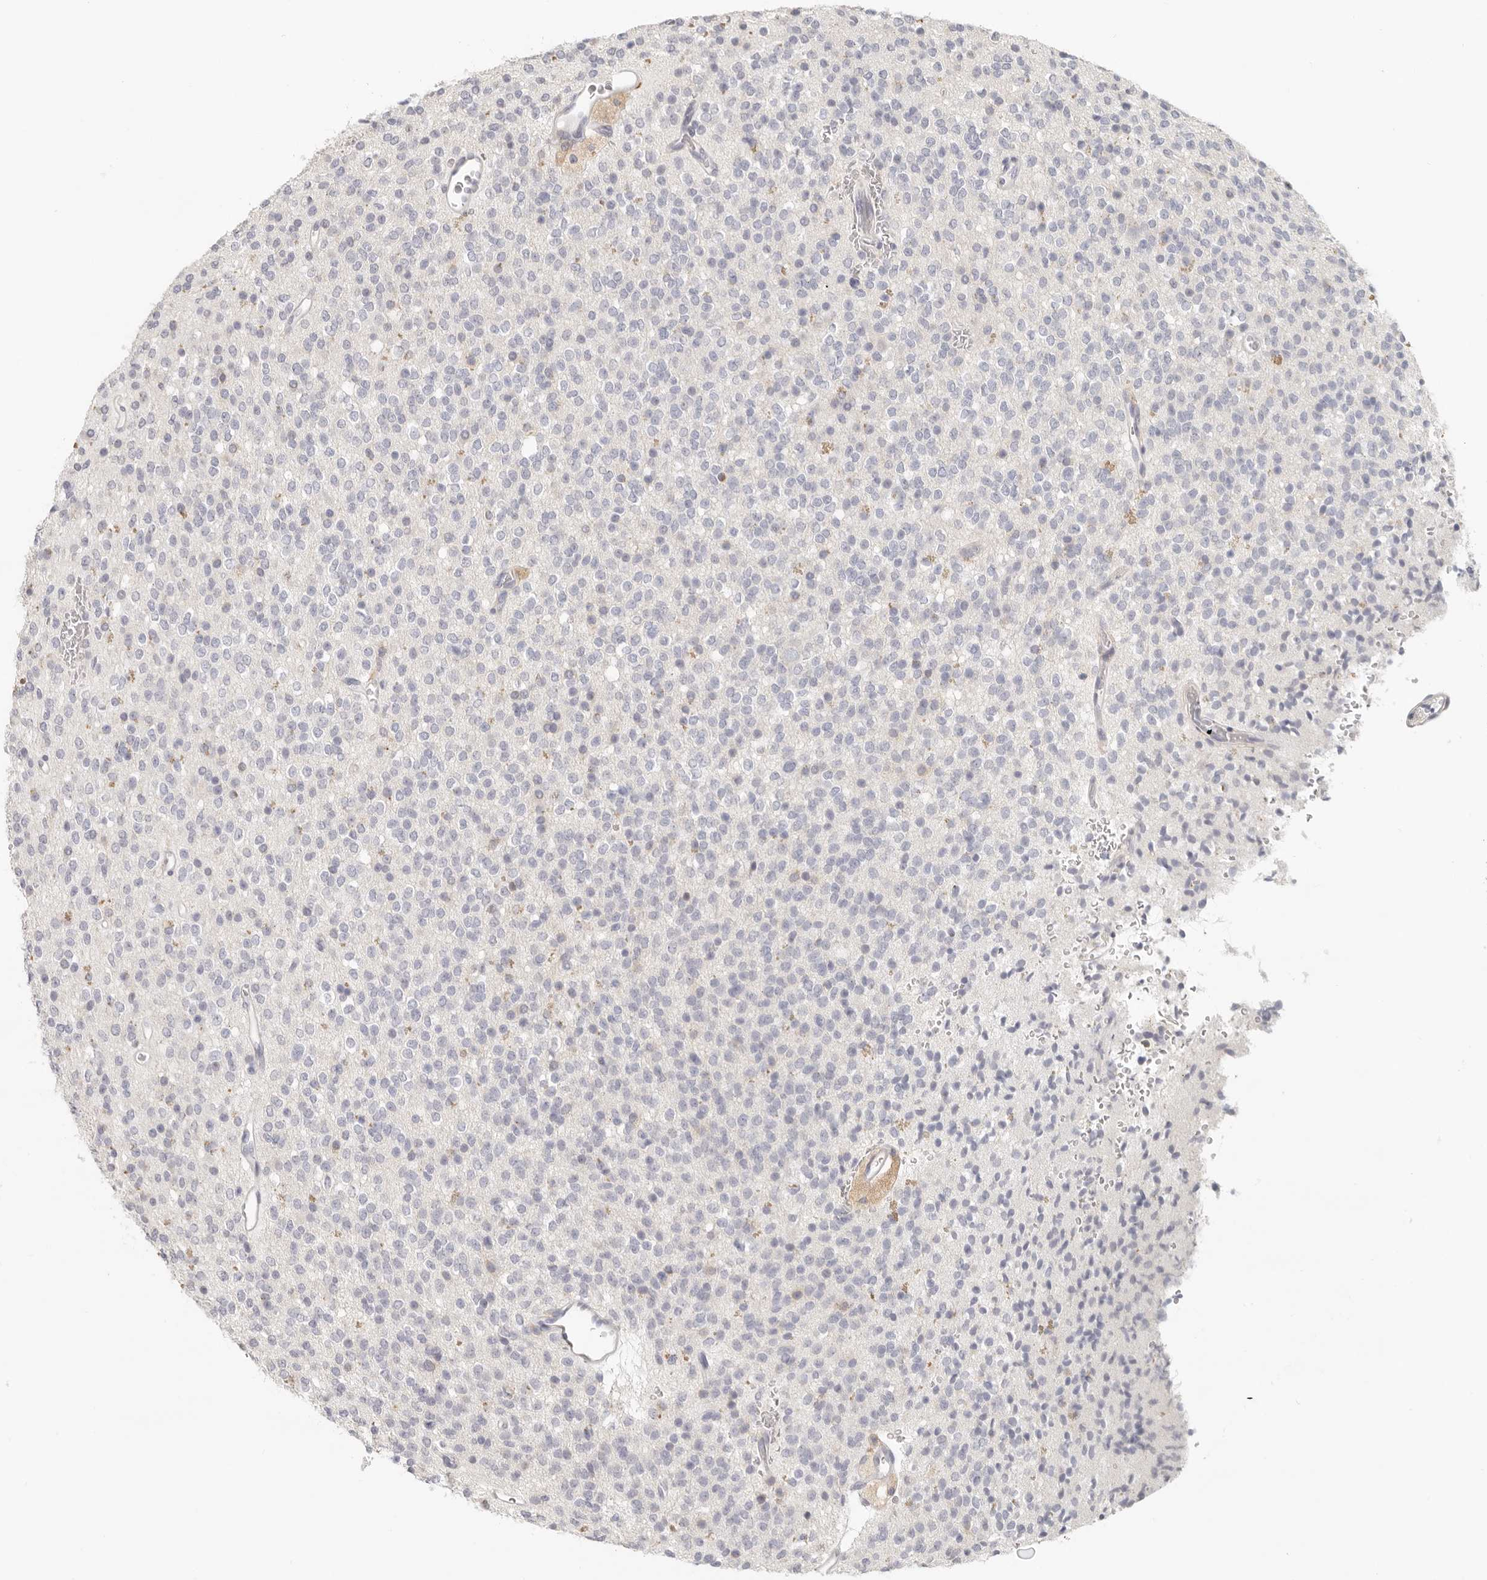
{"staining": {"intensity": "negative", "quantity": "none", "location": "none"}, "tissue": "glioma", "cell_type": "Tumor cells", "image_type": "cancer", "snomed": [{"axis": "morphology", "description": "Glioma, malignant, High grade"}, {"axis": "topography", "description": "Brain"}], "caption": "Tumor cells are negative for protein expression in human glioma.", "gene": "ANXA9", "patient": {"sex": "male", "age": 34}}